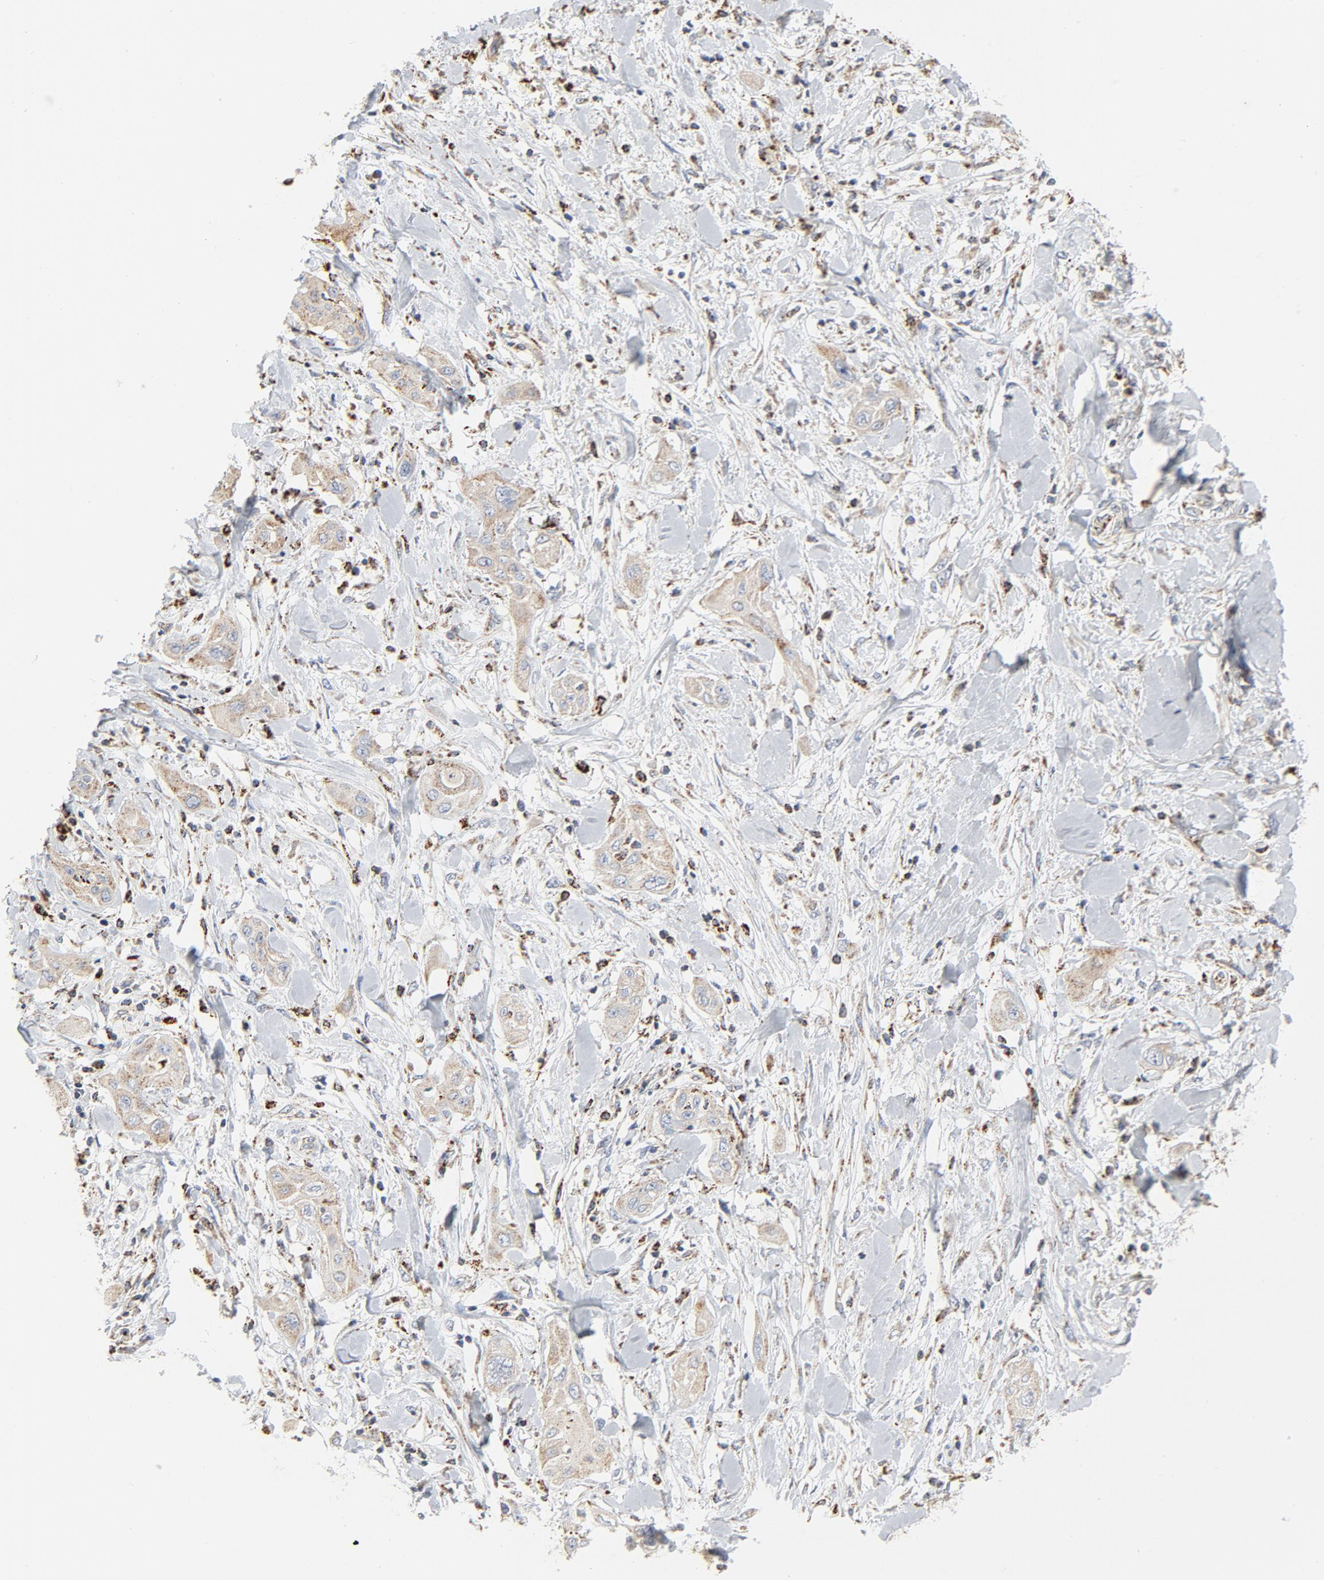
{"staining": {"intensity": "weak", "quantity": ">75%", "location": "cytoplasmic/membranous"}, "tissue": "lung cancer", "cell_type": "Tumor cells", "image_type": "cancer", "snomed": [{"axis": "morphology", "description": "Squamous cell carcinoma, NOS"}, {"axis": "topography", "description": "Lung"}], "caption": "Squamous cell carcinoma (lung) stained for a protein shows weak cytoplasmic/membranous positivity in tumor cells. (brown staining indicates protein expression, while blue staining denotes nuclei).", "gene": "SETD3", "patient": {"sex": "female", "age": 47}}